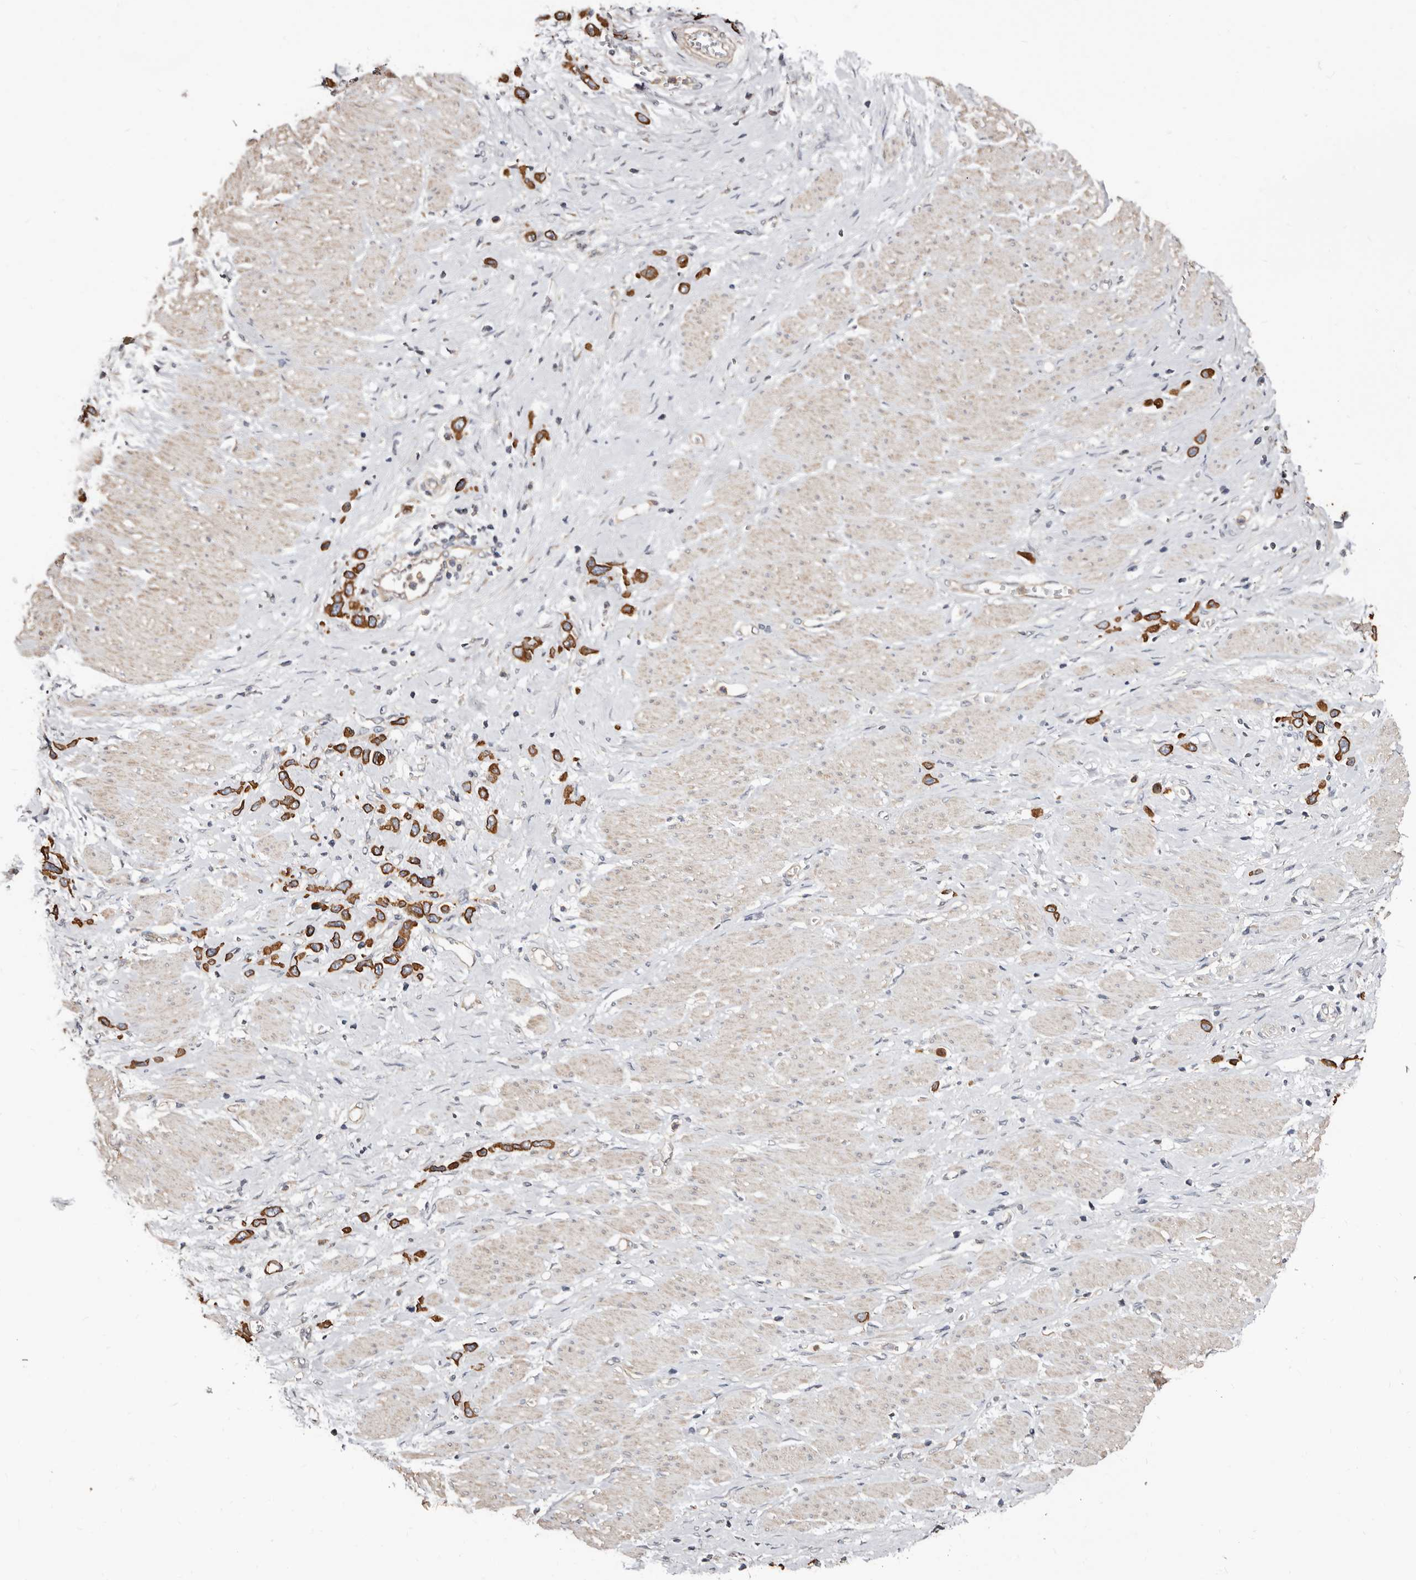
{"staining": {"intensity": "strong", "quantity": ">75%", "location": "cytoplasmic/membranous"}, "tissue": "stomach cancer", "cell_type": "Tumor cells", "image_type": "cancer", "snomed": [{"axis": "morphology", "description": "Adenocarcinoma, NOS"}, {"axis": "topography", "description": "Stomach"}], "caption": "This histopathology image shows IHC staining of human stomach cancer, with high strong cytoplasmic/membranous staining in approximately >75% of tumor cells.", "gene": "MRPL18", "patient": {"sex": "female", "age": 65}}